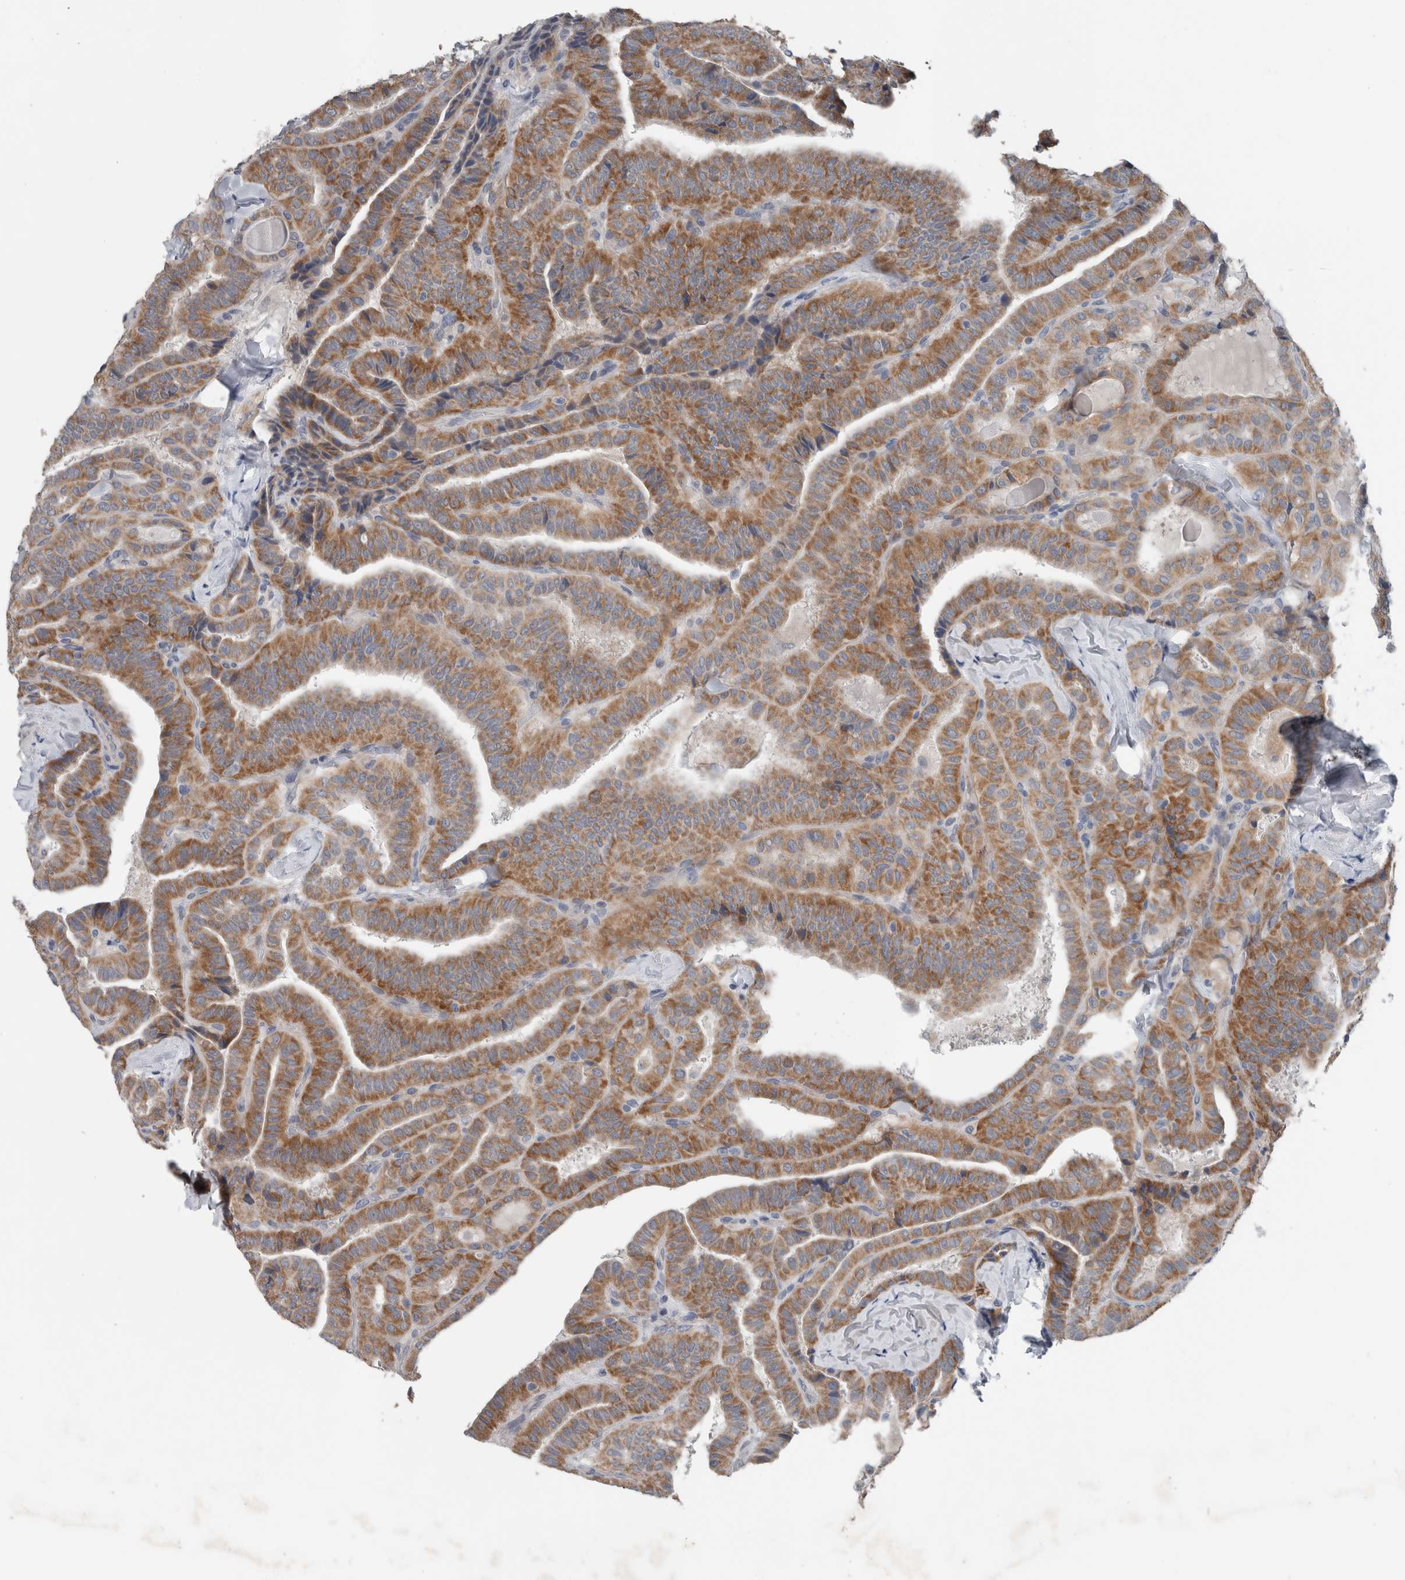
{"staining": {"intensity": "moderate", "quantity": ">75%", "location": "cytoplasmic/membranous"}, "tissue": "thyroid cancer", "cell_type": "Tumor cells", "image_type": "cancer", "snomed": [{"axis": "morphology", "description": "Papillary adenocarcinoma, NOS"}, {"axis": "topography", "description": "Thyroid gland"}], "caption": "Protein expression analysis of thyroid papillary adenocarcinoma reveals moderate cytoplasmic/membranous positivity in approximately >75% of tumor cells.", "gene": "CRNN", "patient": {"sex": "male", "age": 77}}